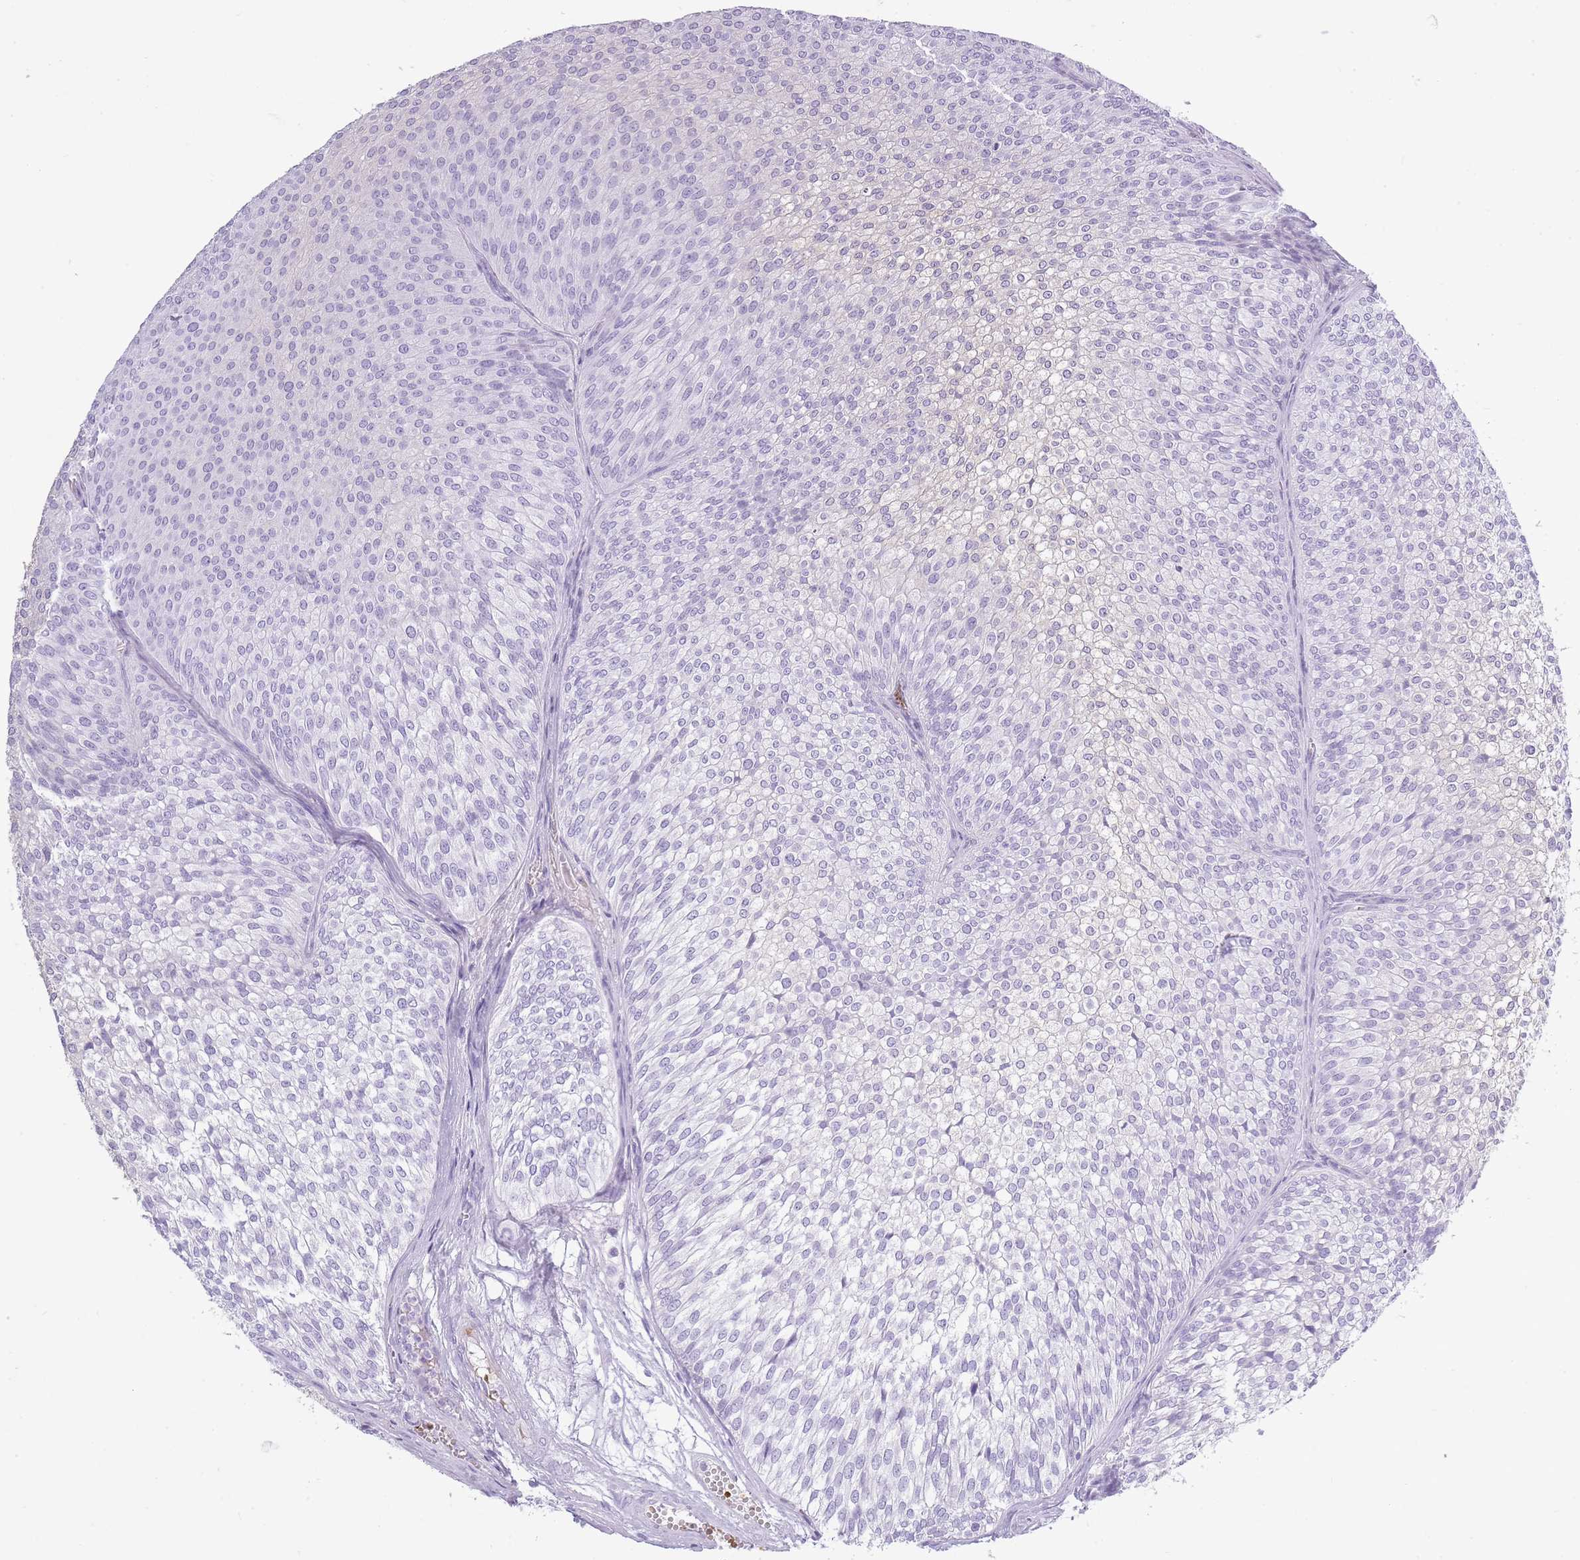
{"staining": {"intensity": "negative", "quantity": "none", "location": "none"}, "tissue": "urothelial cancer", "cell_type": "Tumor cells", "image_type": "cancer", "snomed": [{"axis": "morphology", "description": "Urothelial carcinoma, Low grade"}, {"axis": "topography", "description": "Urinary bladder"}], "caption": "Immunohistochemistry (IHC) photomicrograph of neoplastic tissue: urothelial cancer stained with DAB (3,3'-diaminobenzidine) displays no significant protein expression in tumor cells.", "gene": "OR7C1", "patient": {"sex": "male", "age": 91}}